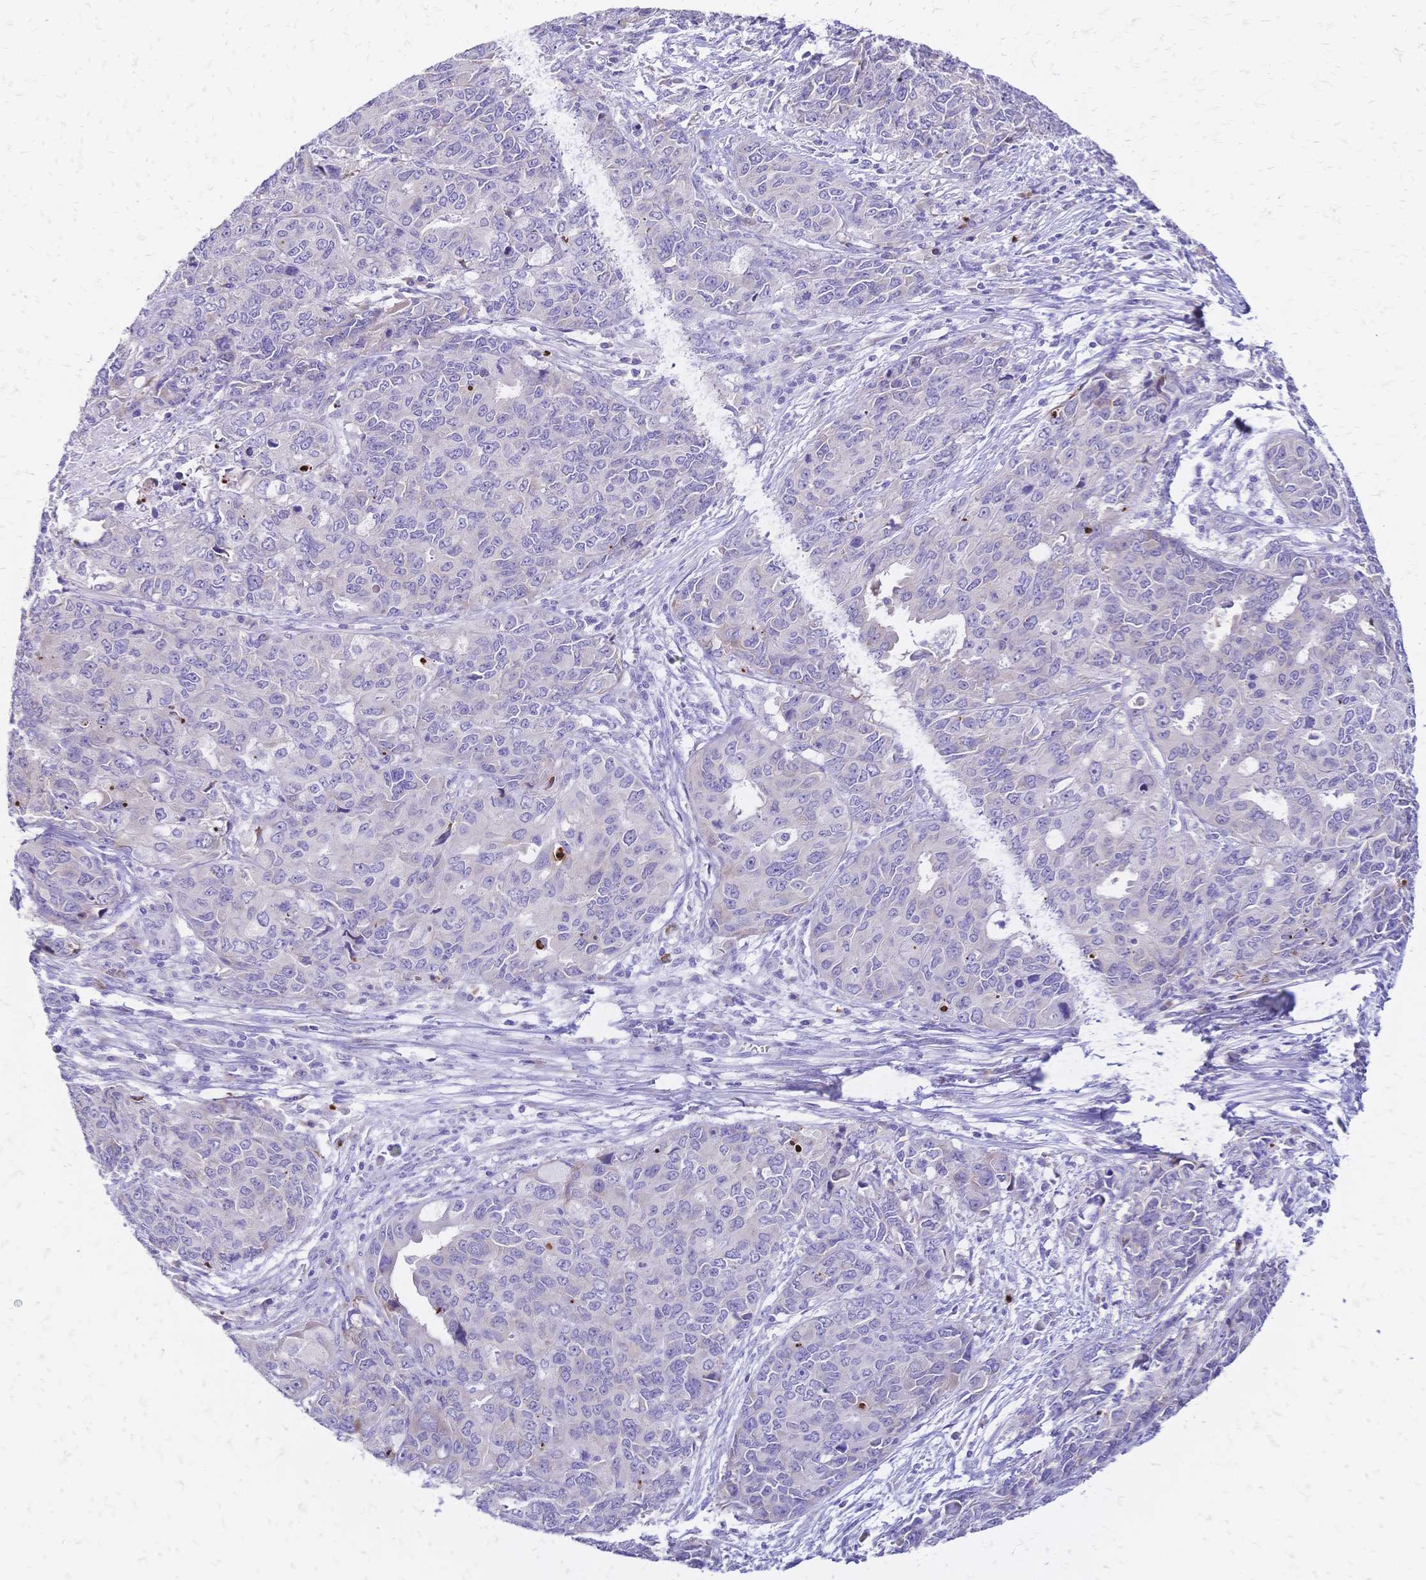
{"staining": {"intensity": "weak", "quantity": "<25%", "location": "cytoplasmic/membranous"}, "tissue": "endometrial cancer", "cell_type": "Tumor cells", "image_type": "cancer", "snomed": [{"axis": "morphology", "description": "Adenocarcinoma, NOS"}, {"axis": "topography", "description": "Uterus"}], "caption": "Tumor cells show no significant protein positivity in endometrial adenocarcinoma. The staining is performed using DAB brown chromogen with nuclei counter-stained in using hematoxylin.", "gene": "GRB7", "patient": {"sex": "female", "age": 79}}